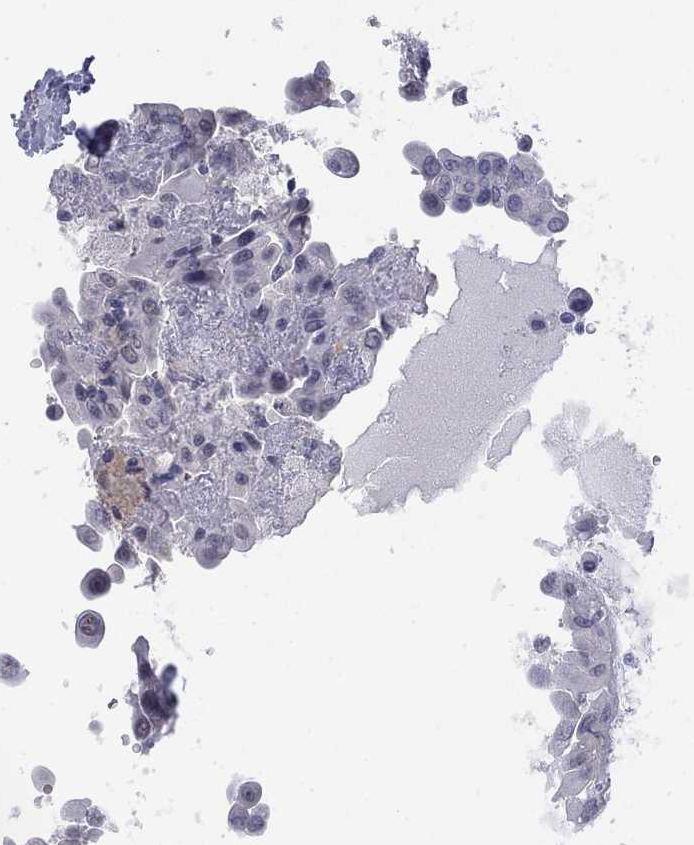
{"staining": {"intensity": "negative", "quantity": "none", "location": "none"}, "tissue": "thyroid cancer", "cell_type": "Tumor cells", "image_type": "cancer", "snomed": [{"axis": "morphology", "description": "Papillary adenocarcinoma, NOS"}, {"axis": "topography", "description": "Thyroid gland"}], "caption": "High magnification brightfield microscopy of thyroid cancer stained with DAB (3,3'-diaminobenzidine) (brown) and counterstained with hematoxylin (blue): tumor cells show no significant positivity.", "gene": "TIGD4", "patient": {"sex": "female", "age": 37}}